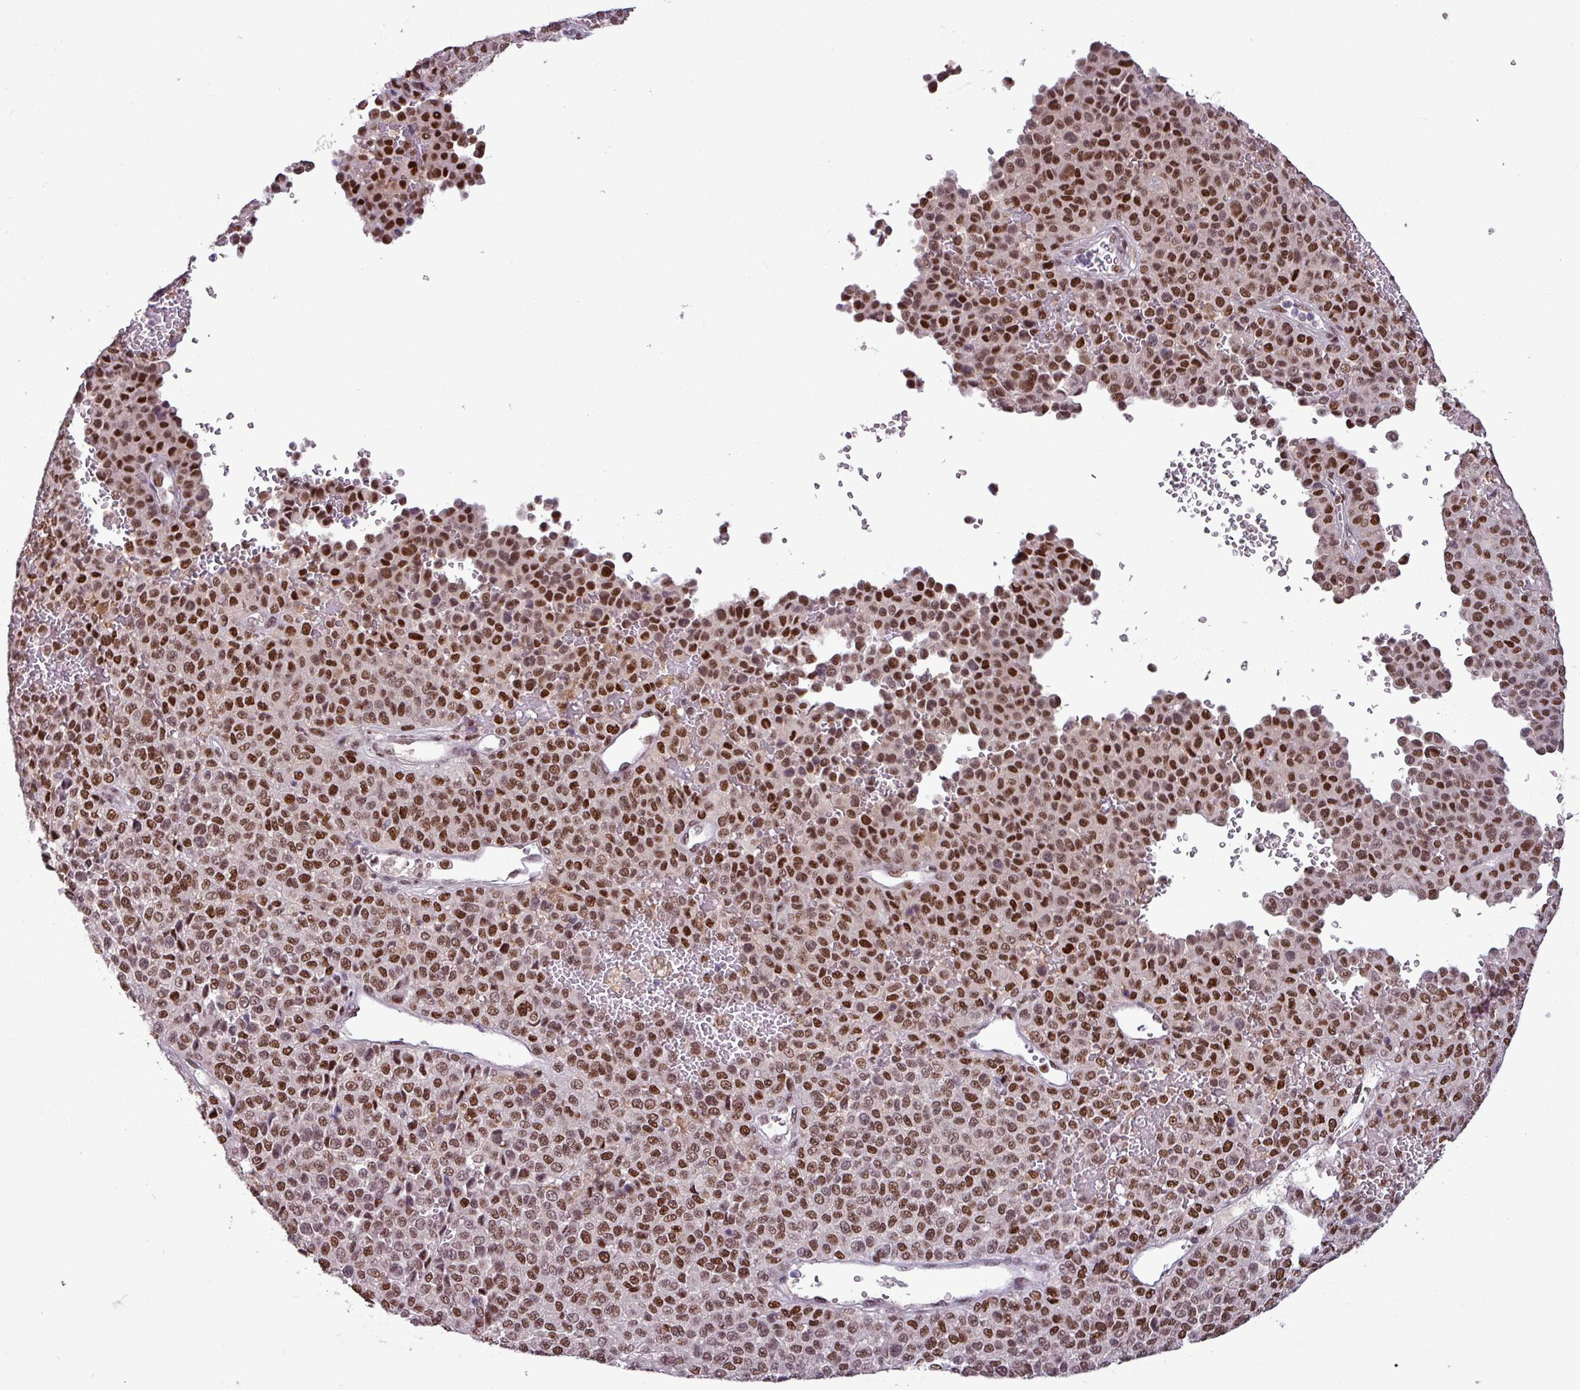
{"staining": {"intensity": "strong", "quantity": ">75%", "location": "nuclear"}, "tissue": "melanoma", "cell_type": "Tumor cells", "image_type": "cancer", "snomed": [{"axis": "morphology", "description": "Malignant melanoma, Metastatic site"}, {"axis": "topography", "description": "Pancreas"}], "caption": "IHC staining of malignant melanoma (metastatic site), which displays high levels of strong nuclear positivity in about >75% of tumor cells indicating strong nuclear protein staining. The staining was performed using DAB (brown) for protein detection and nuclei were counterstained in hematoxylin (blue).", "gene": "IRF2BPL", "patient": {"sex": "female", "age": 30}}